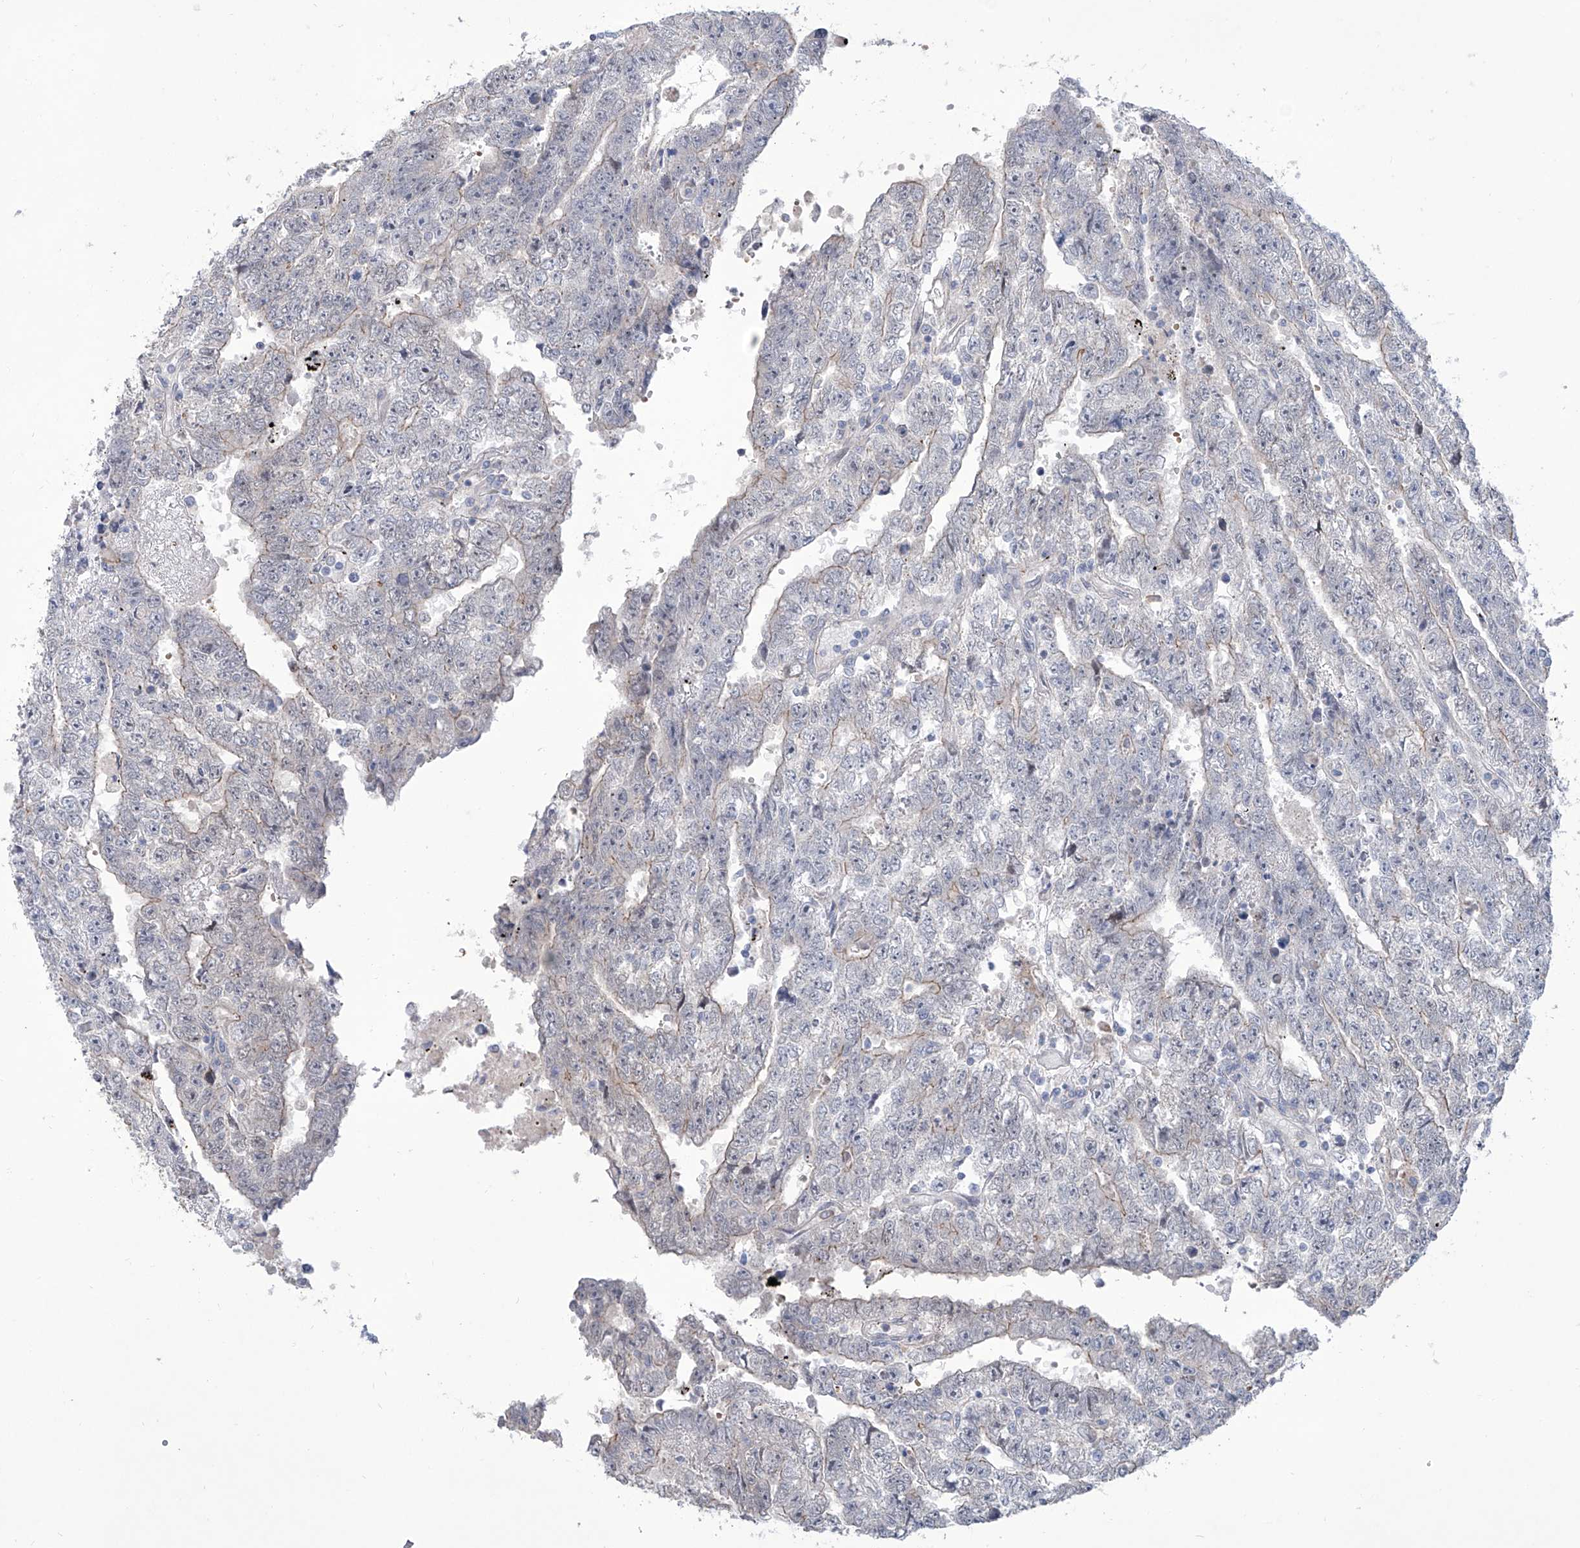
{"staining": {"intensity": "negative", "quantity": "none", "location": "none"}, "tissue": "testis cancer", "cell_type": "Tumor cells", "image_type": "cancer", "snomed": [{"axis": "morphology", "description": "Carcinoma, Embryonal, NOS"}, {"axis": "topography", "description": "Testis"}], "caption": "Immunohistochemistry micrograph of neoplastic tissue: testis cancer stained with DAB (3,3'-diaminobenzidine) exhibits no significant protein expression in tumor cells.", "gene": "LRRC1", "patient": {"sex": "male", "age": 25}}